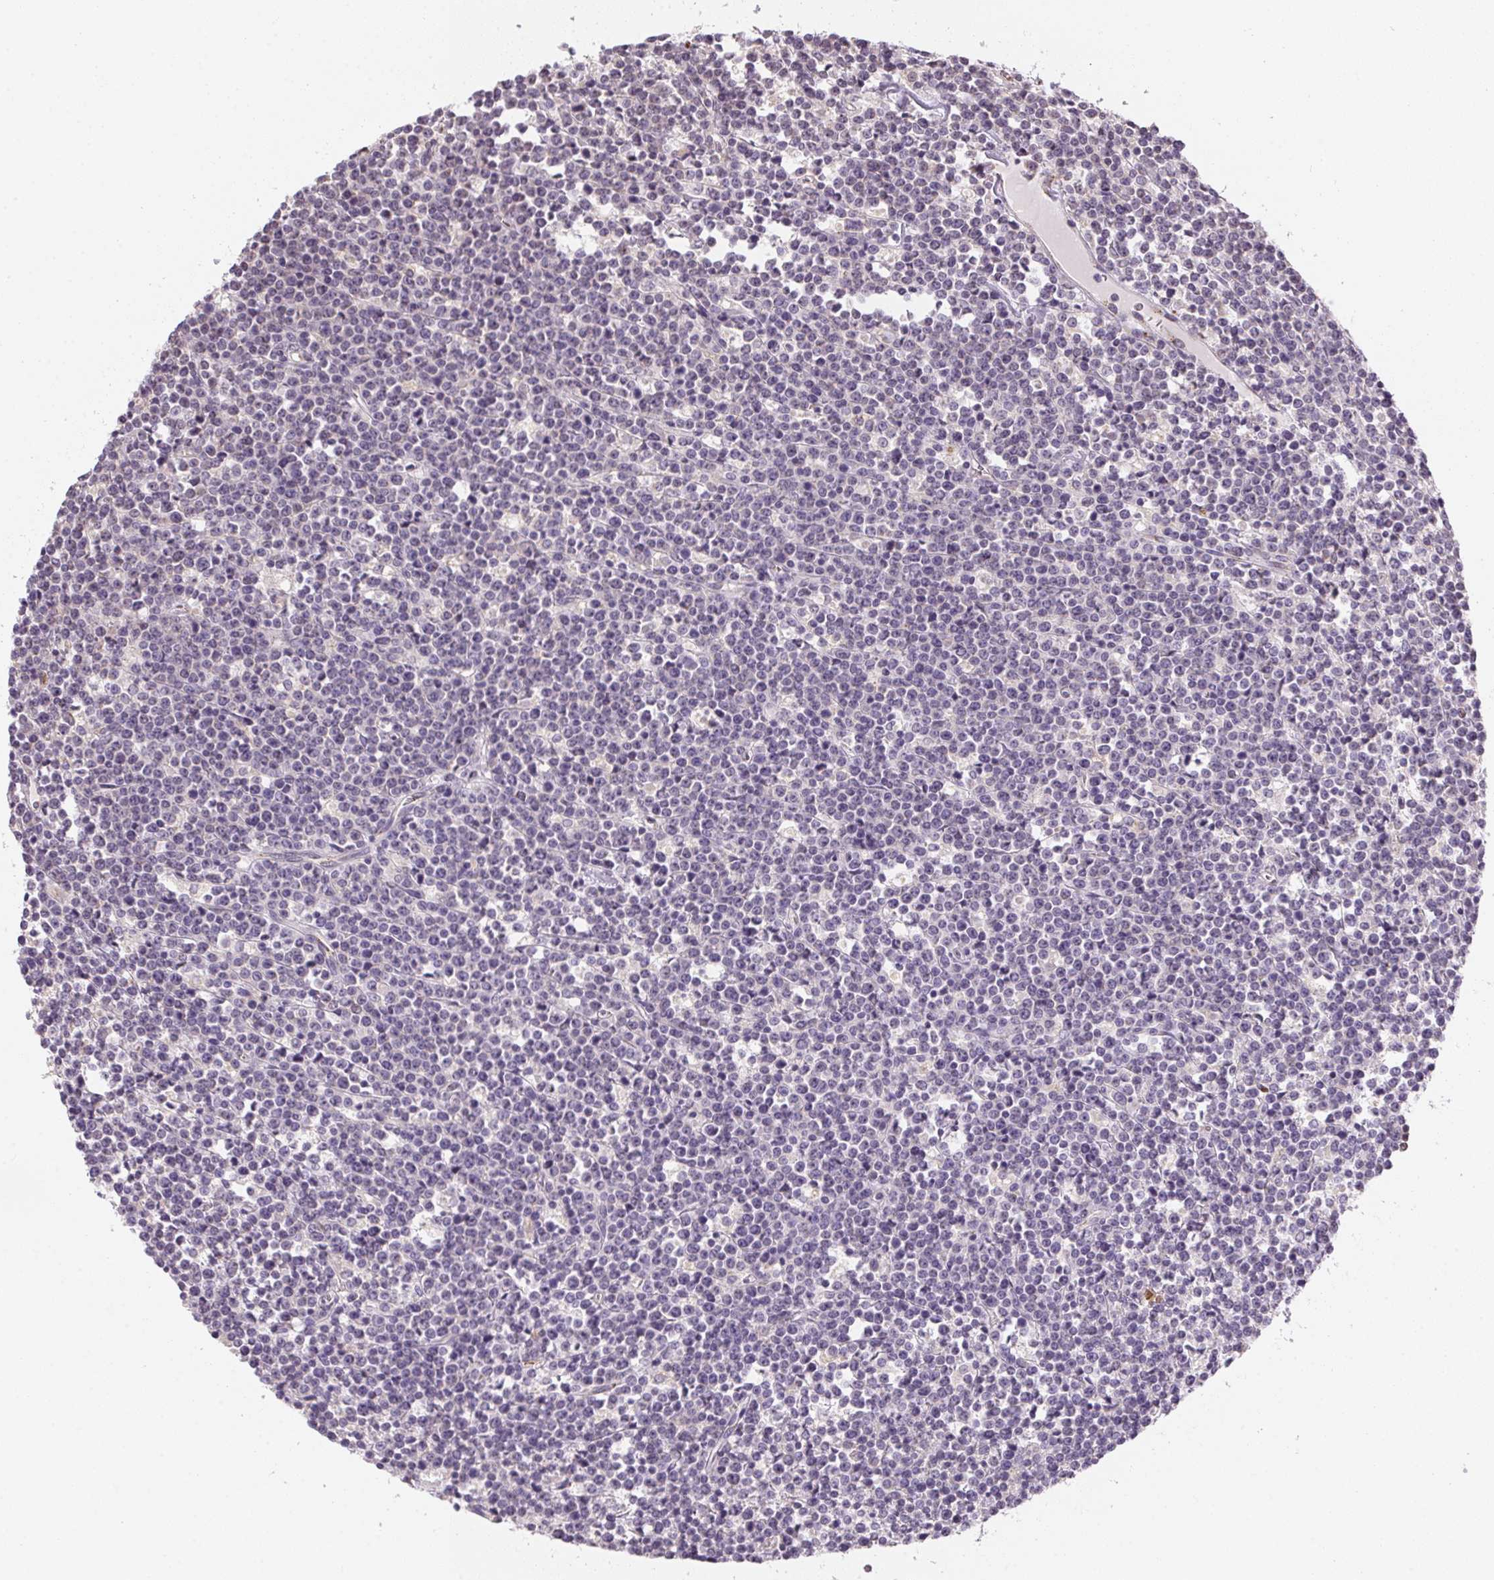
{"staining": {"intensity": "negative", "quantity": "none", "location": "none"}, "tissue": "lymphoma", "cell_type": "Tumor cells", "image_type": "cancer", "snomed": [{"axis": "morphology", "description": "Malignant lymphoma, non-Hodgkin's type, High grade"}, {"axis": "topography", "description": "Ovary"}], "caption": "This is a micrograph of IHC staining of lymphoma, which shows no positivity in tumor cells.", "gene": "METTL13", "patient": {"sex": "female", "age": 56}}